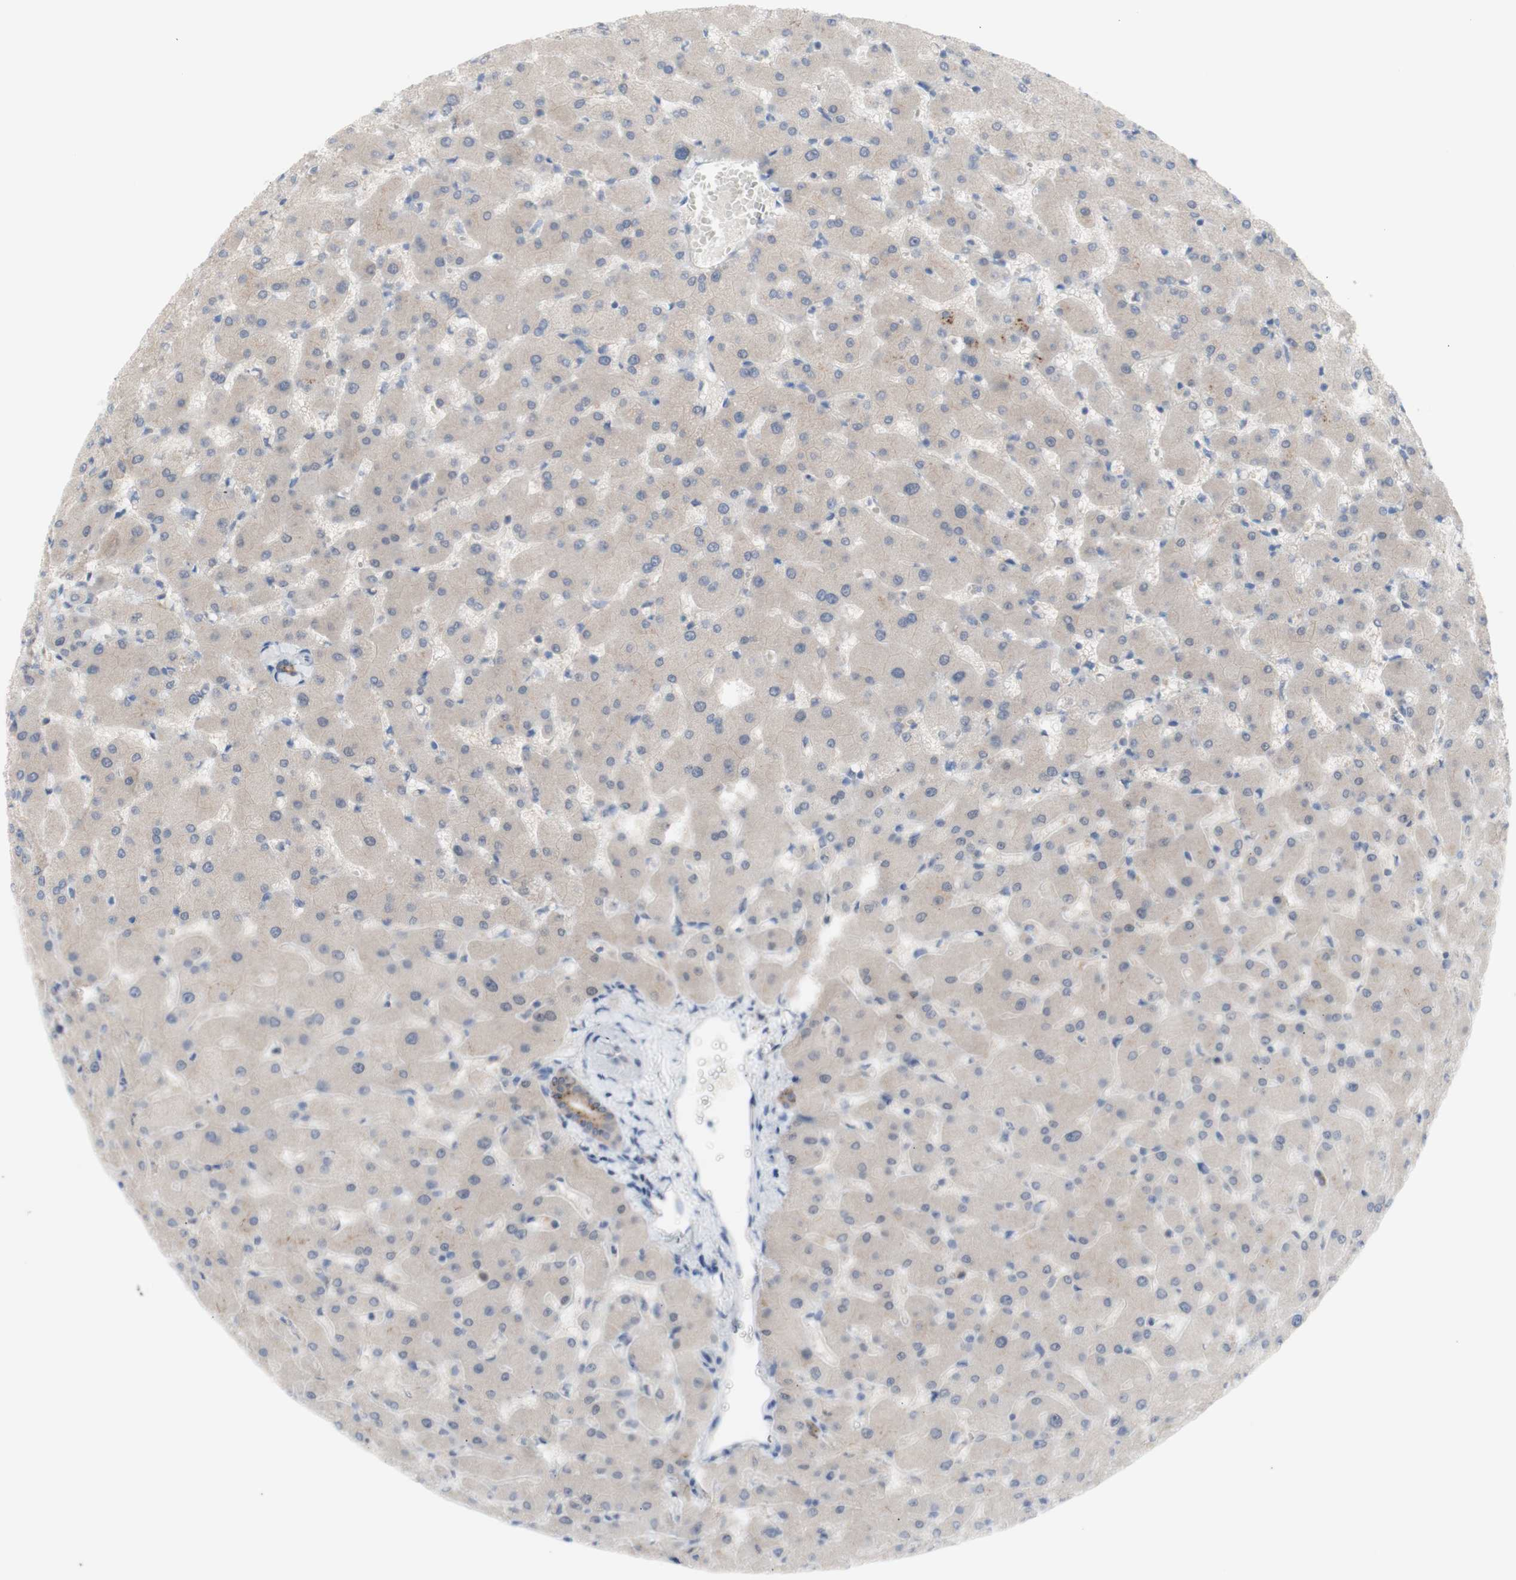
{"staining": {"intensity": "weak", "quantity": ">75%", "location": "cytoplasmic/membranous"}, "tissue": "liver", "cell_type": "Cholangiocytes", "image_type": "normal", "snomed": [{"axis": "morphology", "description": "Normal tissue, NOS"}, {"axis": "topography", "description": "Liver"}], "caption": "DAB (3,3'-diaminobenzidine) immunohistochemical staining of benign liver shows weak cytoplasmic/membranous protein positivity in about >75% of cholangiocytes.", "gene": "PRMT5", "patient": {"sex": "female", "age": 63}}